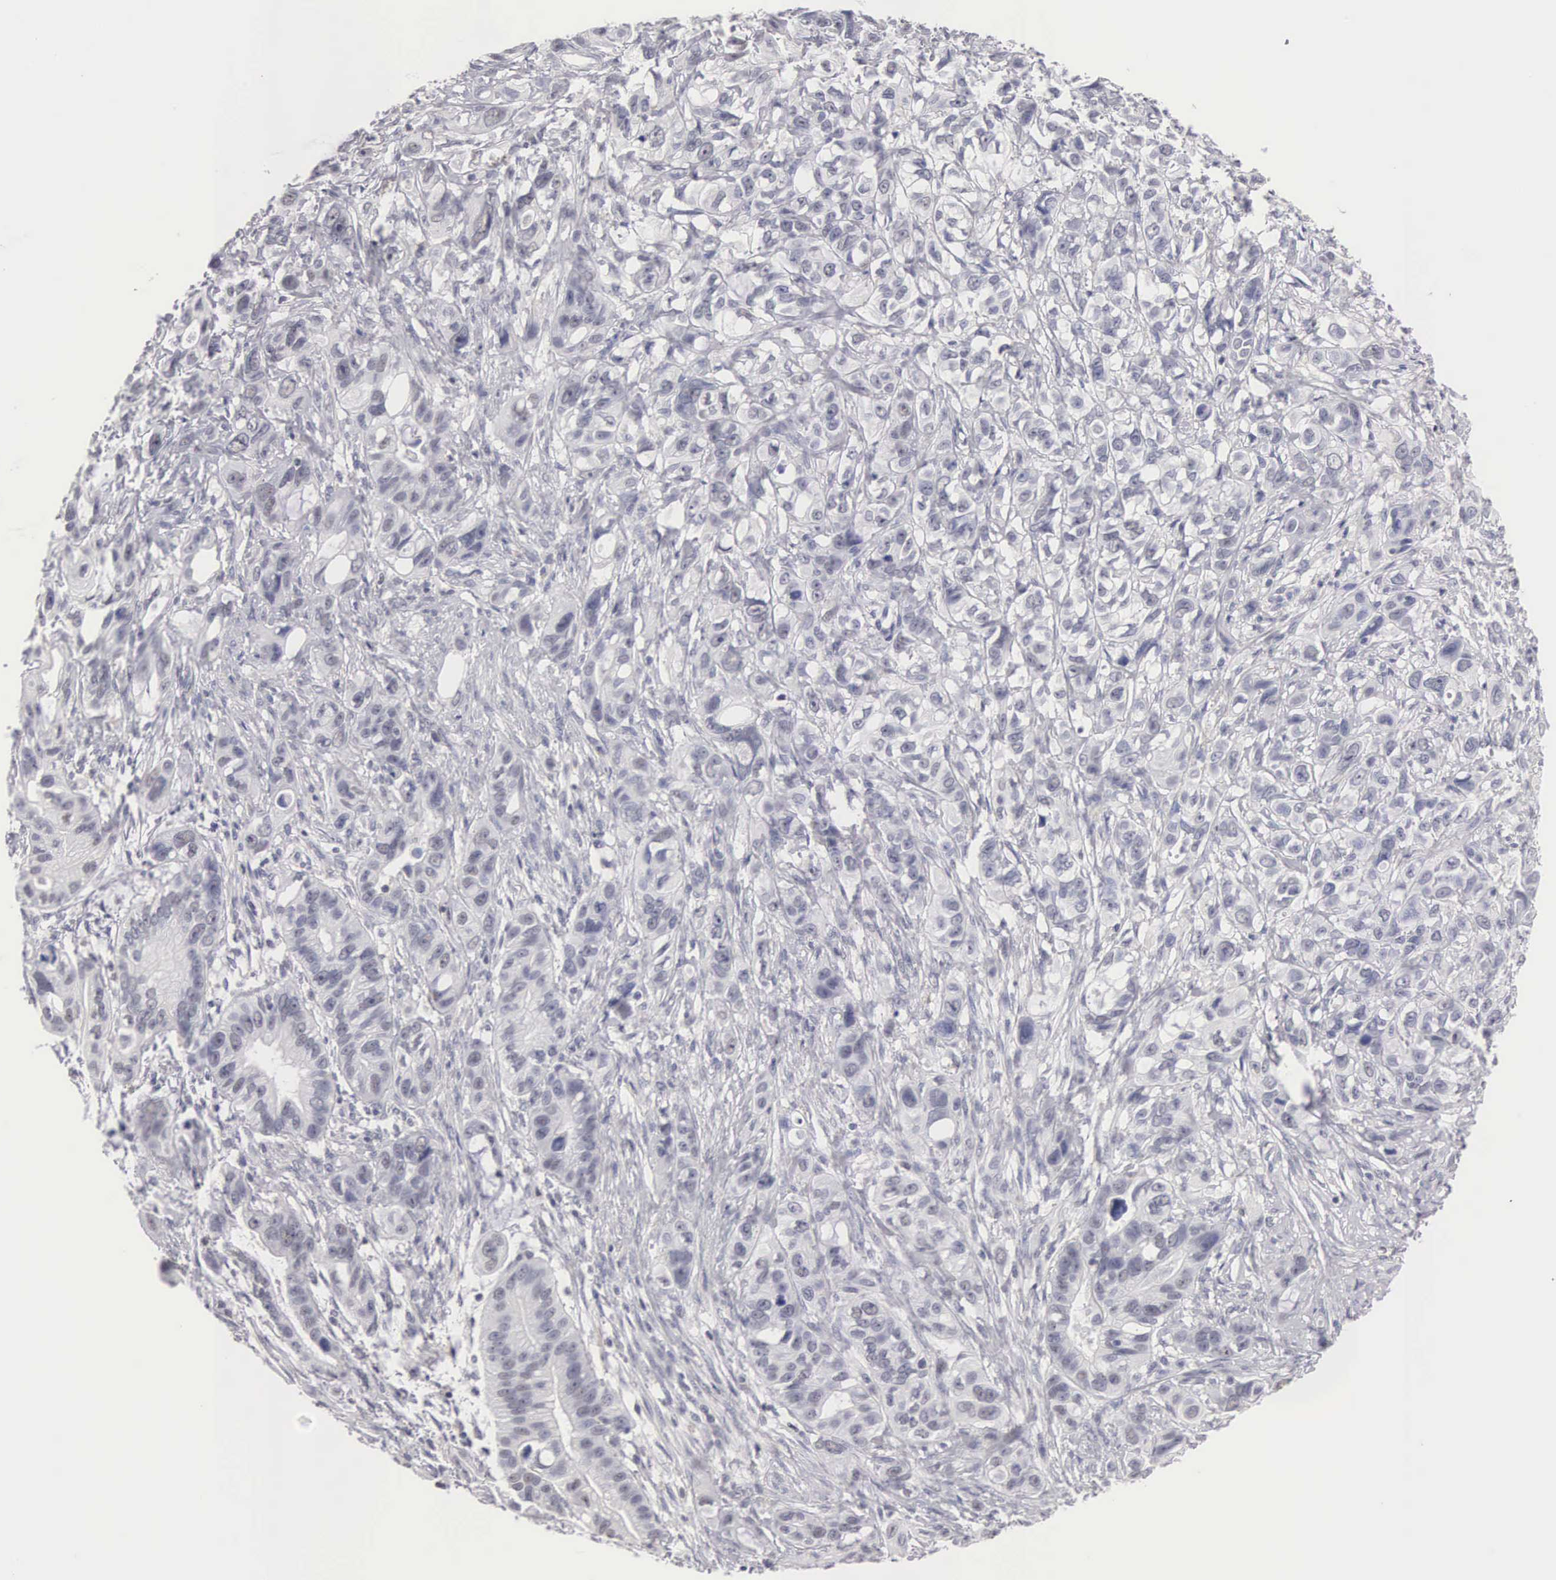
{"staining": {"intensity": "negative", "quantity": "none", "location": "none"}, "tissue": "stomach cancer", "cell_type": "Tumor cells", "image_type": "cancer", "snomed": [{"axis": "morphology", "description": "Adenocarcinoma, NOS"}, {"axis": "topography", "description": "Stomach, upper"}], "caption": "This is an immunohistochemistry histopathology image of adenocarcinoma (stomach). There is no expression in tumor cells.", "gene": "FAM47A", "patient": {"sex": "male", "age": 47}}